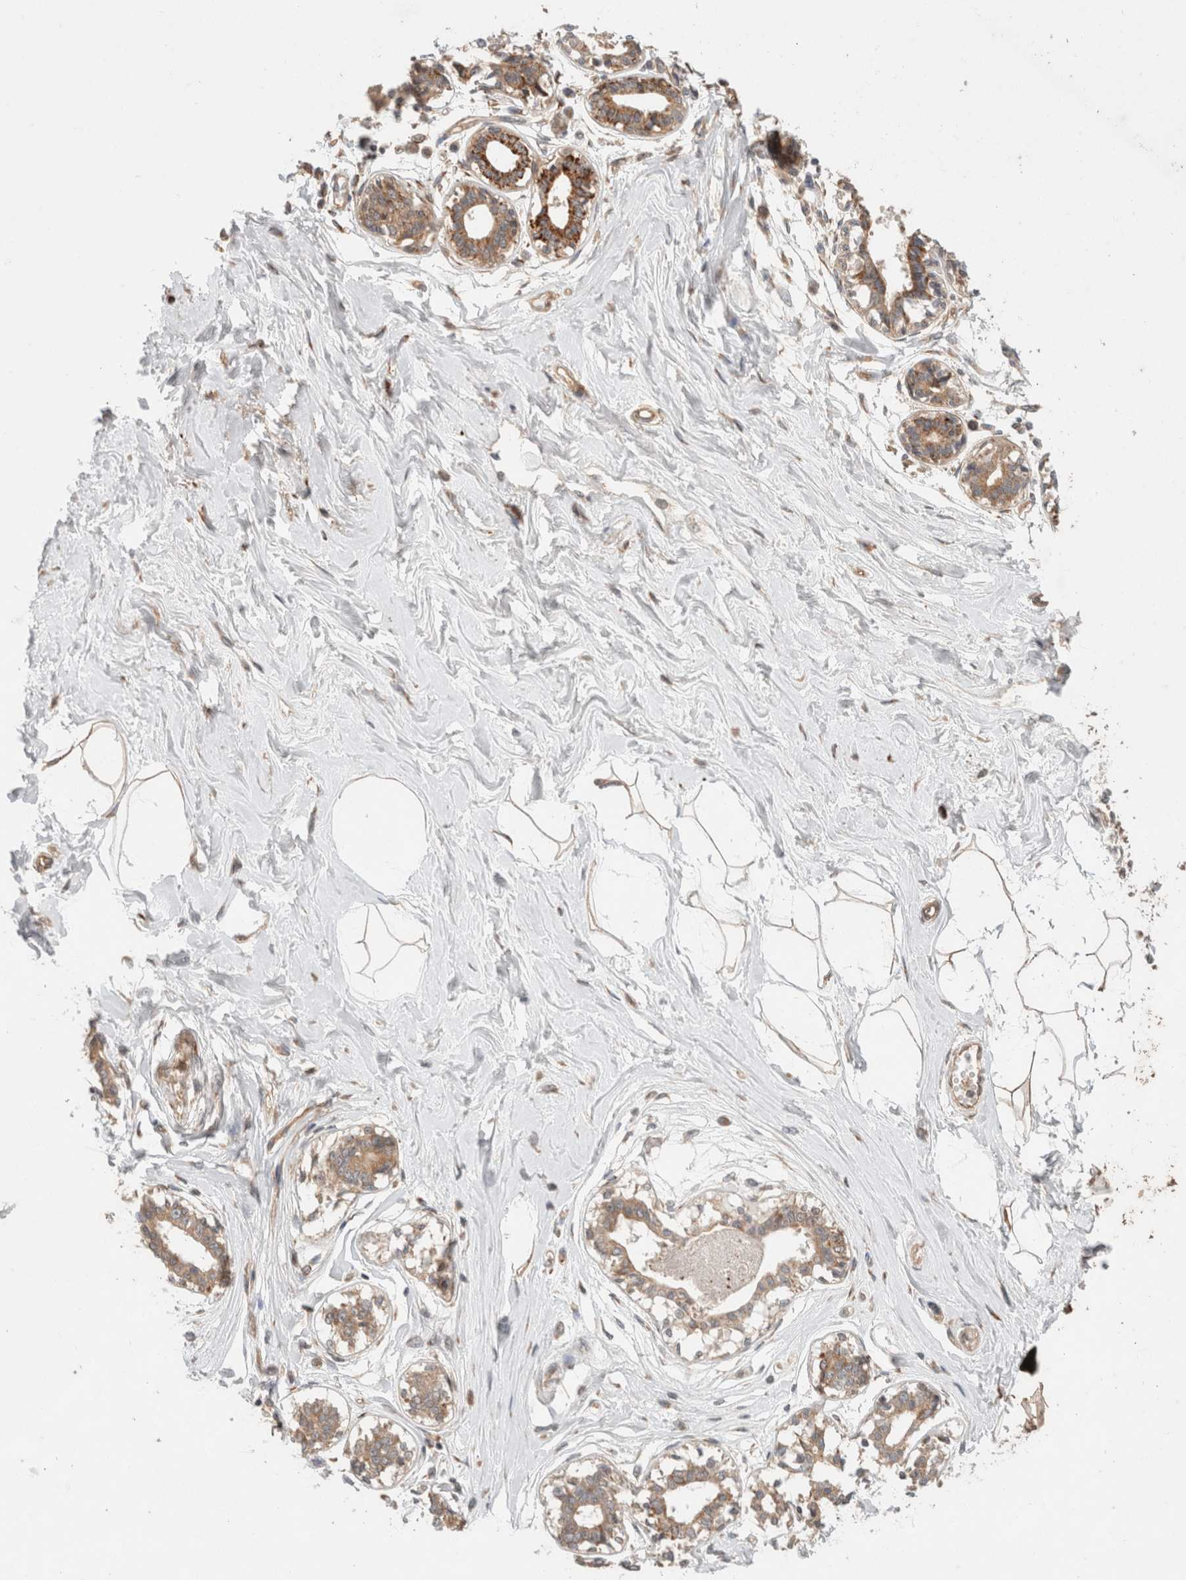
{"staining": {"intensity": "moderate", "quantity": ">75%", "location": "cytoplasmic/membranous"}, "tissue": "breast", "cell_type": "Adipocytes", "image_type": "normal", "snomed": [{"axis": "morphology", "description": "Normal tissue, NOS"}, {"axis": "topography", "description": "Breast"}], "caption": "Immunohistochemistry image of benign breast stained for a protein (brown), which exhibits medium levels of moderate cytoplasmic/membranous staining in approximately >75% of adipocytes.", "gene": "HROB", "patient": {"sex": "female", "age": 45}}